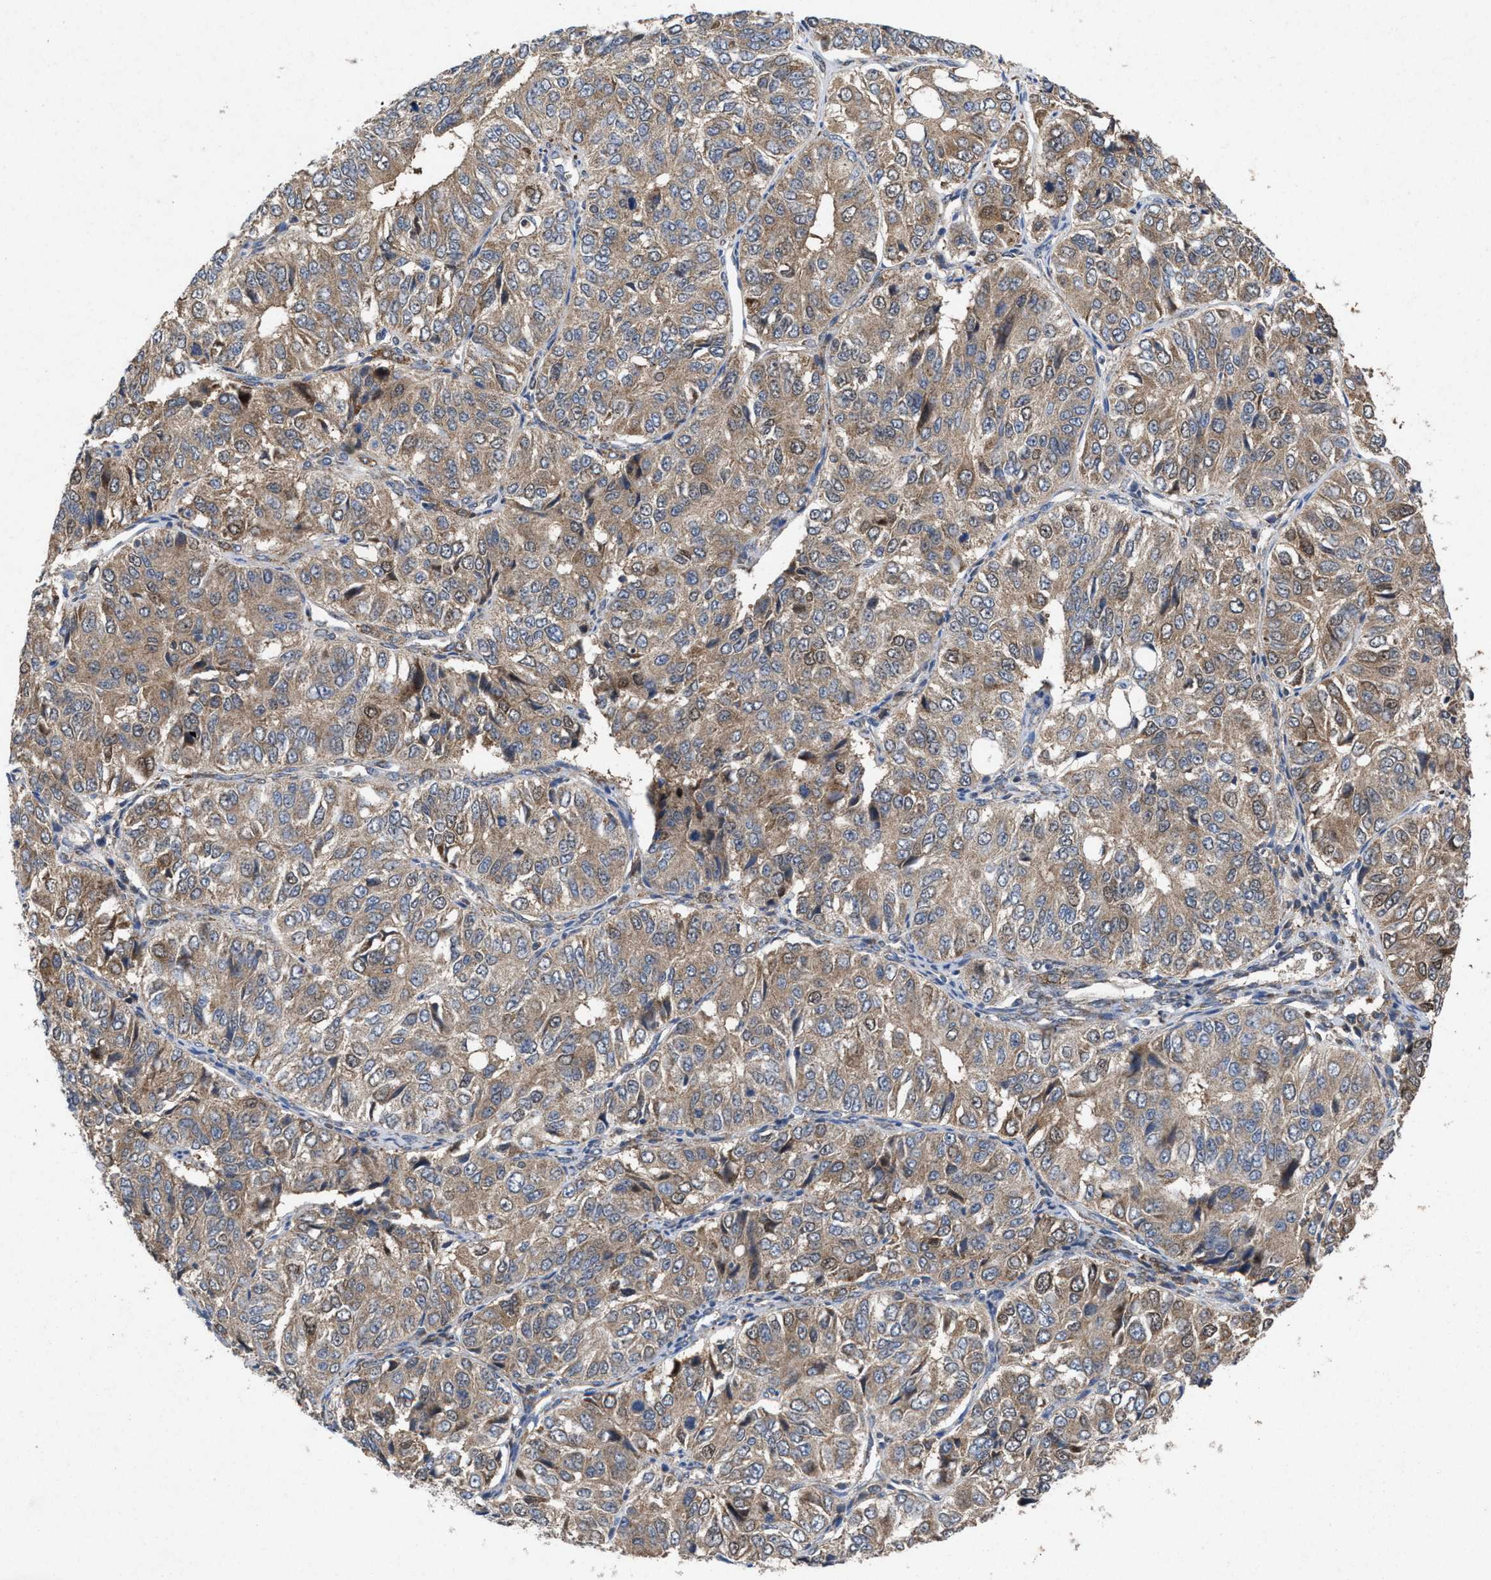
{"staining": {"intensity": "weak", "quantity": ">75%", "location": "cytoplasmic/membranous"}, "tissue": "ovarian cancer", "cell_type": "Tumor cells", "image_type": "cancer", "snomed": [{"axis": "morphology", "description": "Carcinoma, endometroid"}, {"axis": "topography", "description": "Ovary"}], "caption": "Immunohistochemical staining of endometroid carcinoma (ovarian) shows weak cytoplasmic/membranous protein positivity in about >75% of tumor cells.", "gene": "MSI2", "patient": {"sex": "female", "age": 51}}